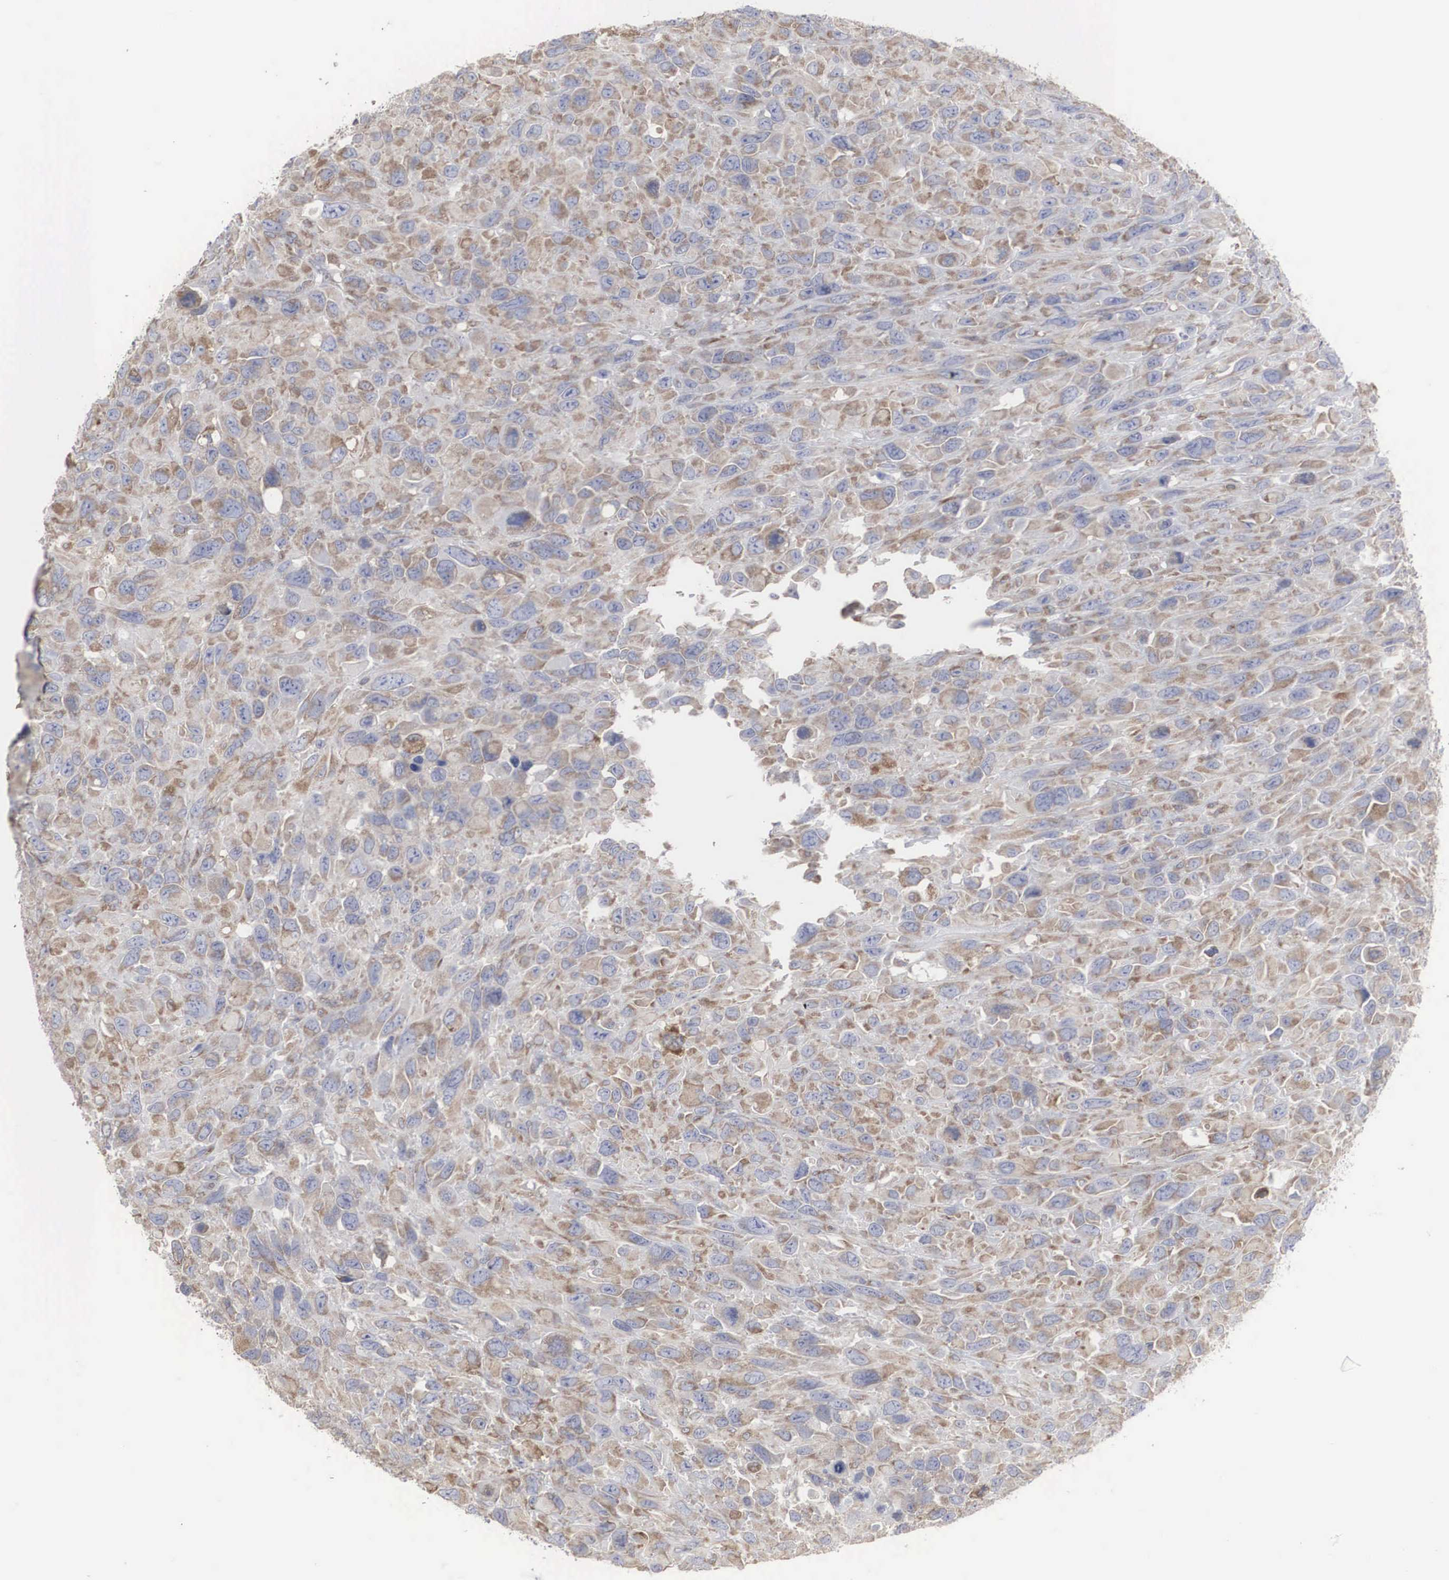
{"staining": {"intensity": "moderate", "quantity": ">75%", "location": "cytoplasmic/membranous"}, "tissue": "renal cancer", "cell_type": "Tumor cells", "image_type": "cancer", "snomed": [{"axis": "morphology", "description": "Adenocarcinoma, NOS"}, {"axis": "topography", "description": "Kidney"}], "caption": "Immunohistochemical staining of human renal cancer displays moderate cytoplasmic/membranous protein staining in approximately >75% of tumor cells.", "gene": "MIA2", "patient": {"sex": "male", "age": 79}}